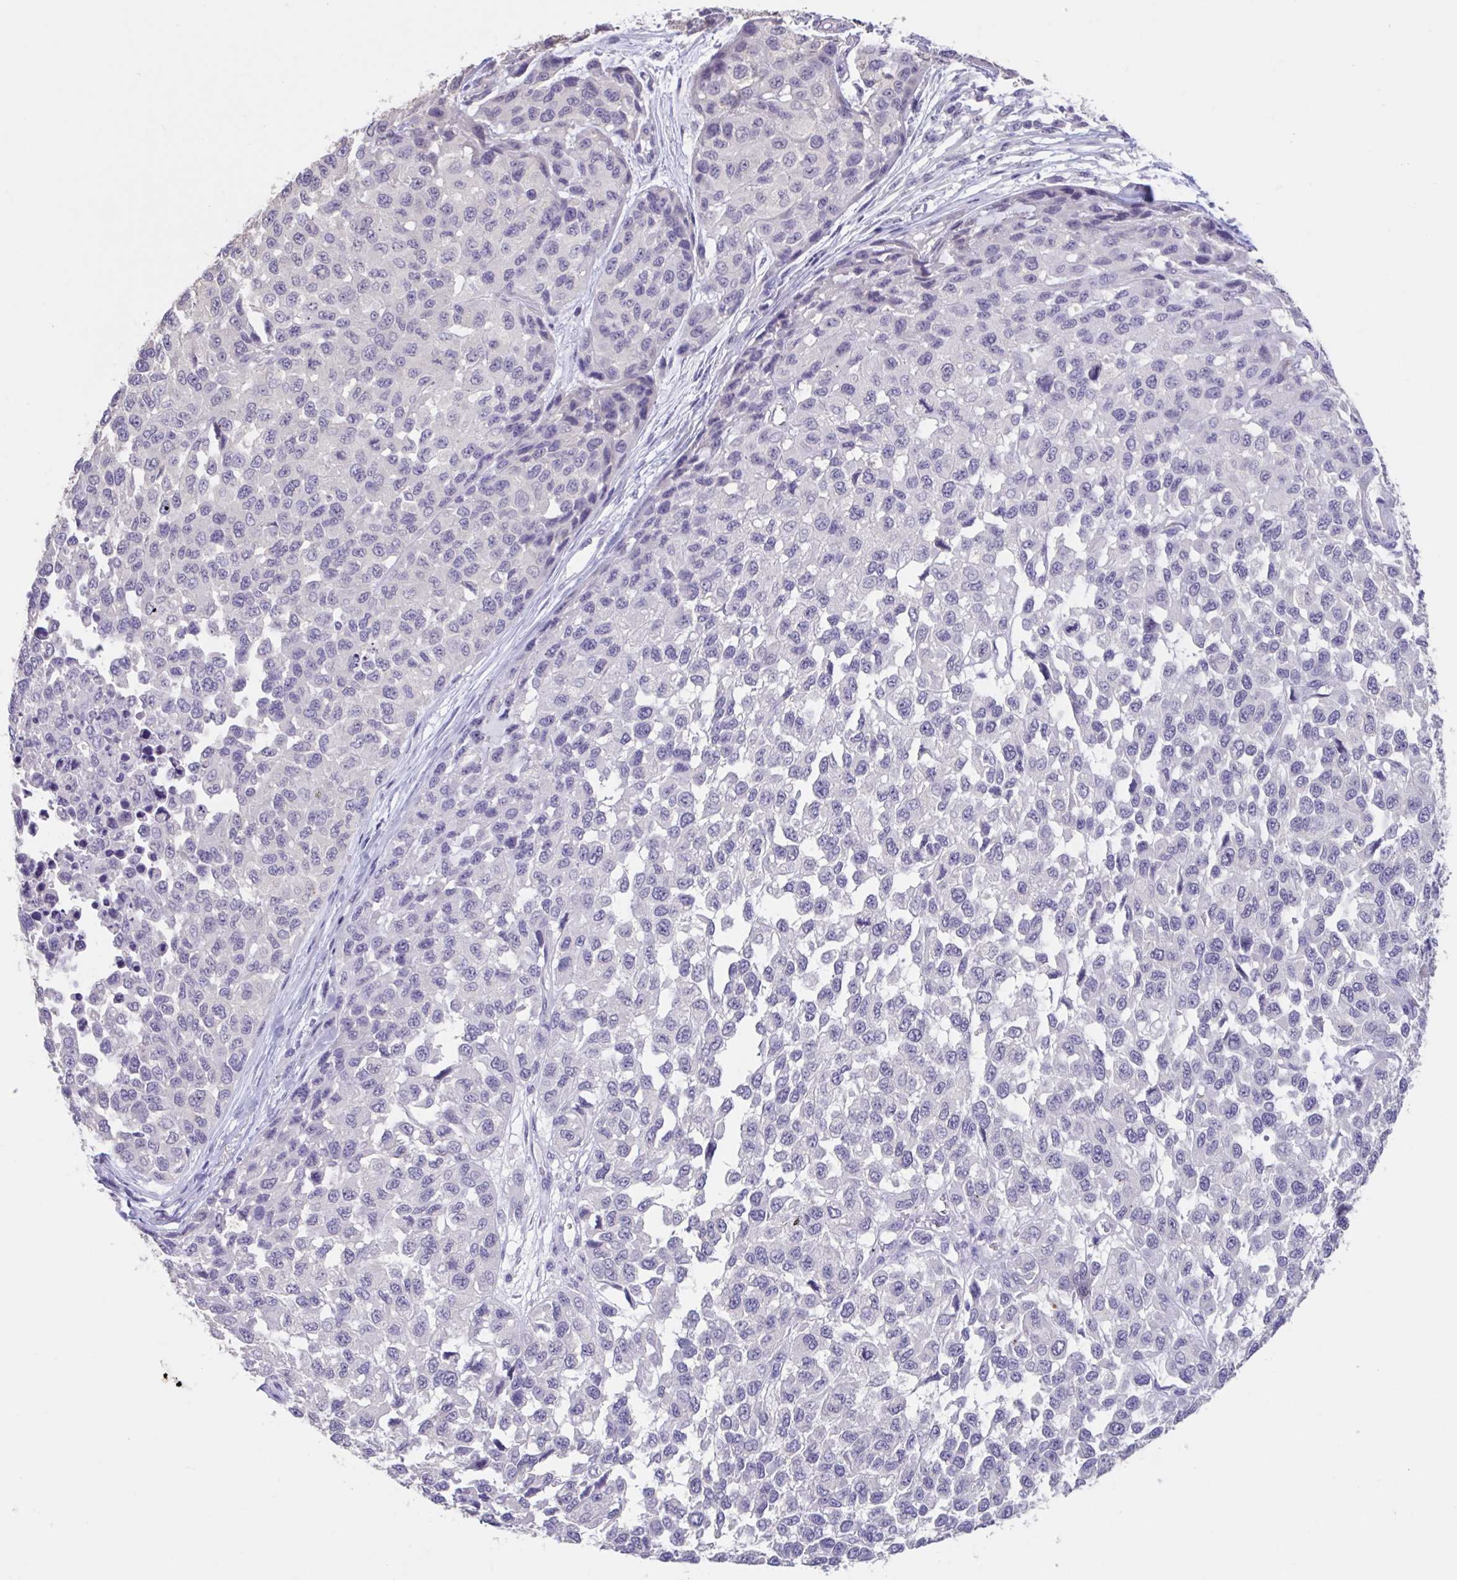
{"staining": {"intensity": "negative", "quantity": "none", "location": "none"}, "tissue": "melanoma", "cell_type": "Tumor cells", "image_type": "cancer", "snomed": [{"axis": "morphology", "description": "Malignant melanoma, NOS"}, {"axis": "topography", "description": "Skin"}], "caption": "Immunohistochemistry (IHC) histopathology image of neoplastic tissue: malignant melanoma stained with DAB (3,3'-diaminobenzidine) shows no significant protein expression in tumor cells. (DAB IHC, high magnification).", "gene": "GPR162", "patient": {"sex": "male", "age": 62}}